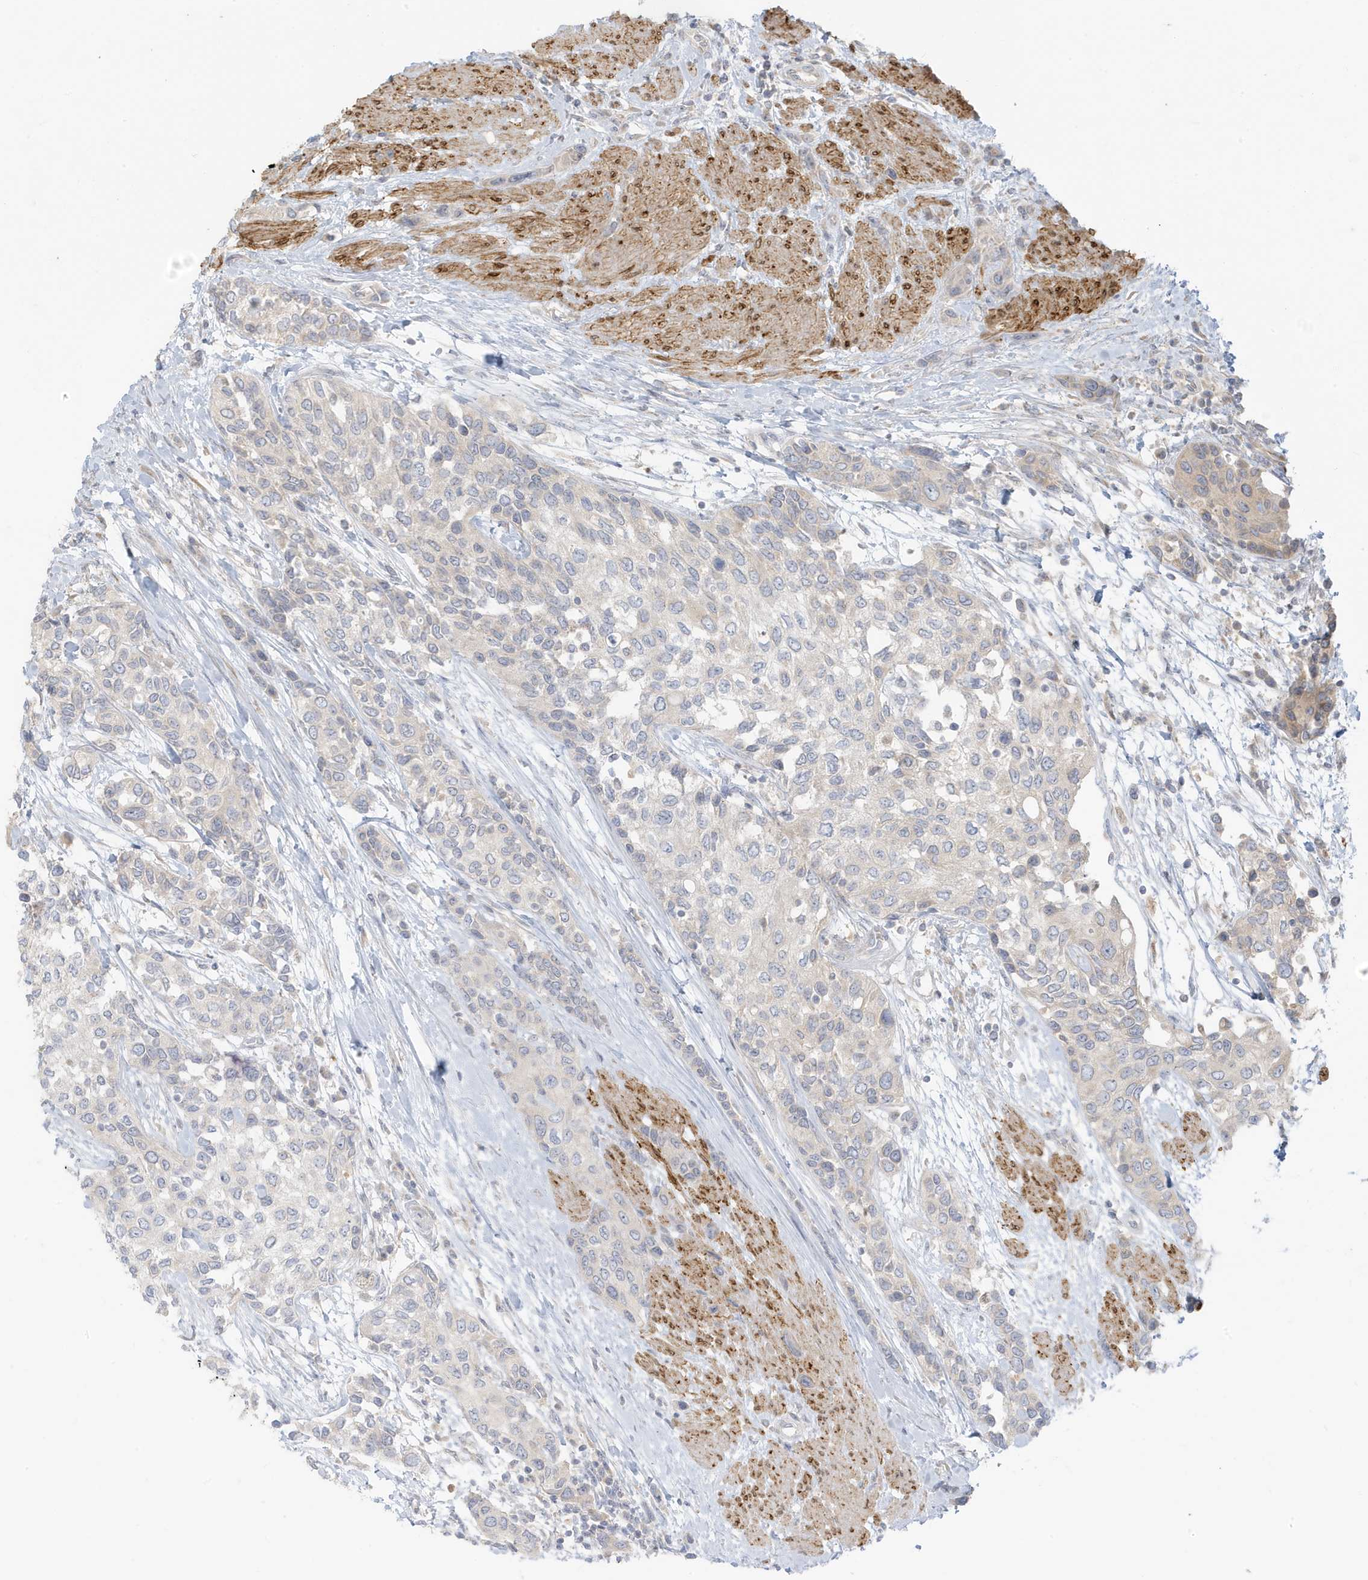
{"staining": {"intensity": "negative", "quantity": "none", "location": "none"}, "tissue": "urothelial cancer", "cell_type": "Tumor cells", "image_type": "cancer", "snomed": [{"axis": "morphology", "description": "Normal tissue, NOS"}, {"axis": "morphology", "description": "Urothelial carcinoma, High grade"}, {"axis": "topography", "description": "Vascular tissue"}, {"axis": "topography", "description": "Urinary bladder"}], "caption": "Photomicrograph shows no significant protein staining in tumor cells of urothelial cancer.", "gene": "MCOLN1", "patient": {"sex": "female", "age": 56}}